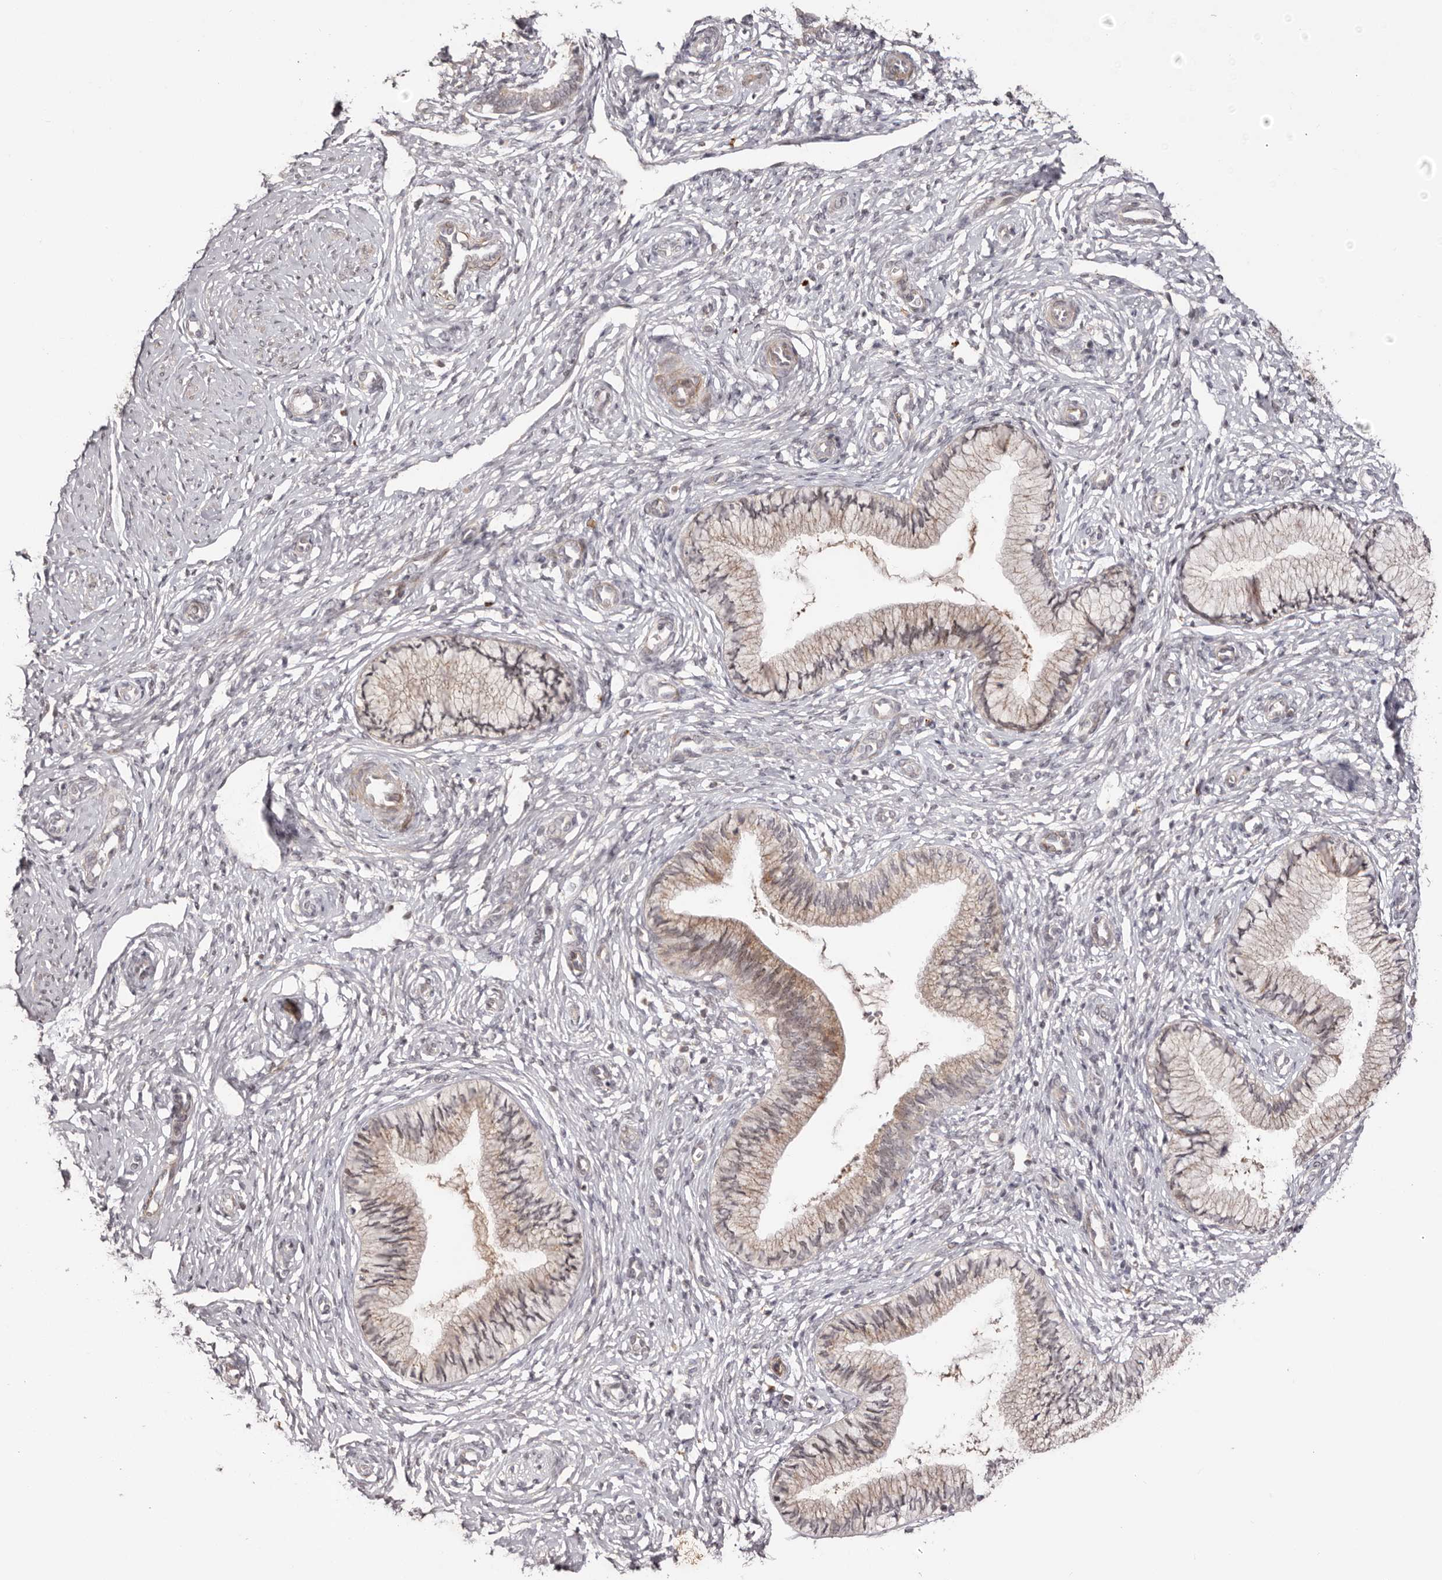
{"staining": {"intensity": "weak", "quantity": "25%-75%", "location": "cytoplasmic/membranous"}, "tissue": "cervix", "cell_type": "Glandular cells", "image_type": "normal", "snomed": [{"axis": "morphology", "description": "Normal tissue, NOS"}, {"axis": "topography", "description": "Cervix"}], "caption": "Weak cytoplasmic/membranous staining for a protein is seen in approximately 25%-75% of glandular cells of unremarkable cervix using IHC.", "gene": "MICAL2", "patient": {"sex": "female", "age": 27}}